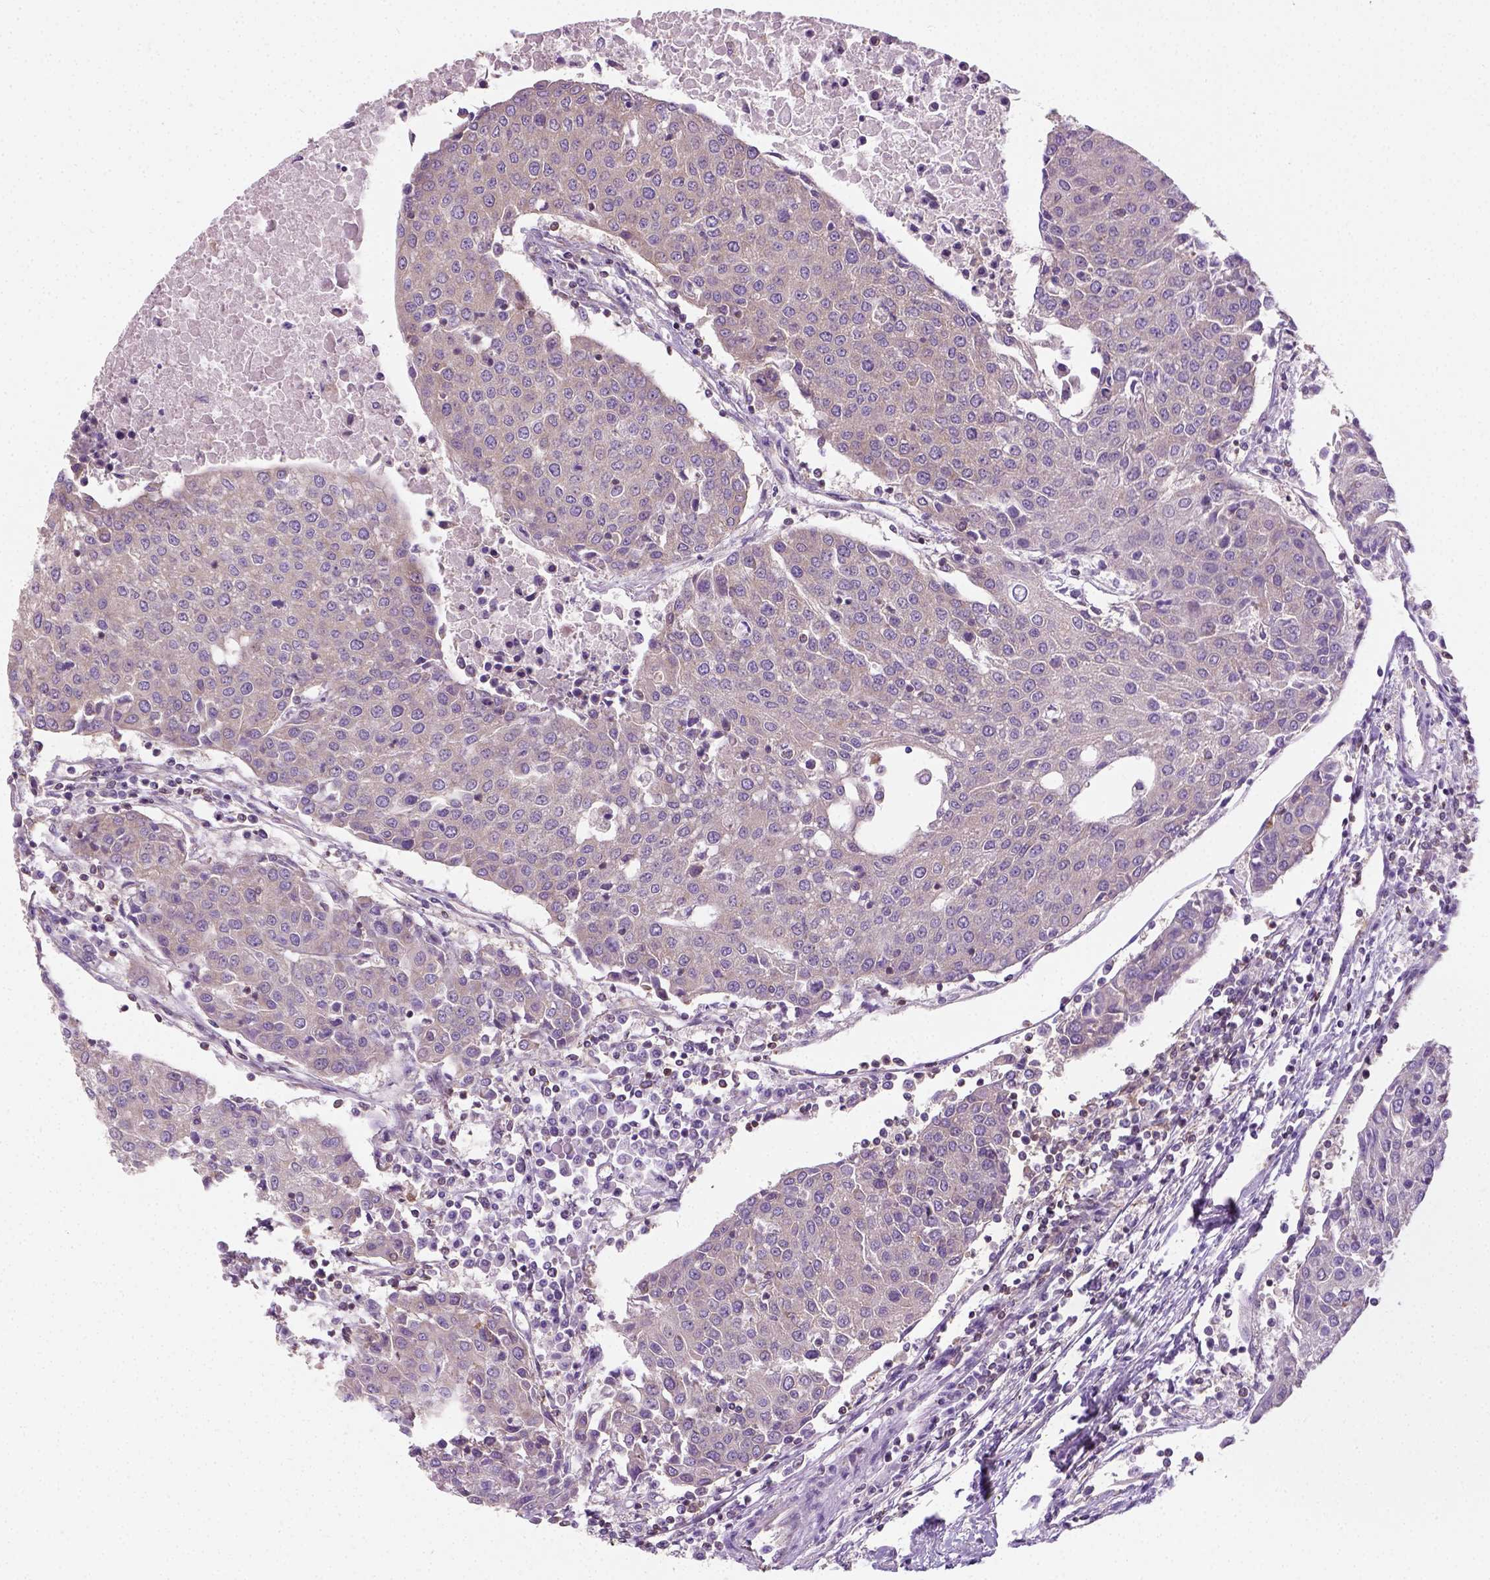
{"staining": {"intensity": "weak", "quantity": ">75%", "location": "cytoplasmic/membranous"}, "tissue": "urothelial cancer", "cell_type": "Tumor cells", "image_type": "cancer", "snomed": [{"axis": "morphology", "description": "Urothelial carcinoma, High grade"}, {"axis": "topography", "description": "Urinary bladder"}], "caption": "Urothelial cancer stained for a protein (brown) shows weak cytoplasmic/membranous positive positivity in about >75% of tumor cells.", "gene": "CRACR2A", "patient": {"sex": "female", "age": 85}}